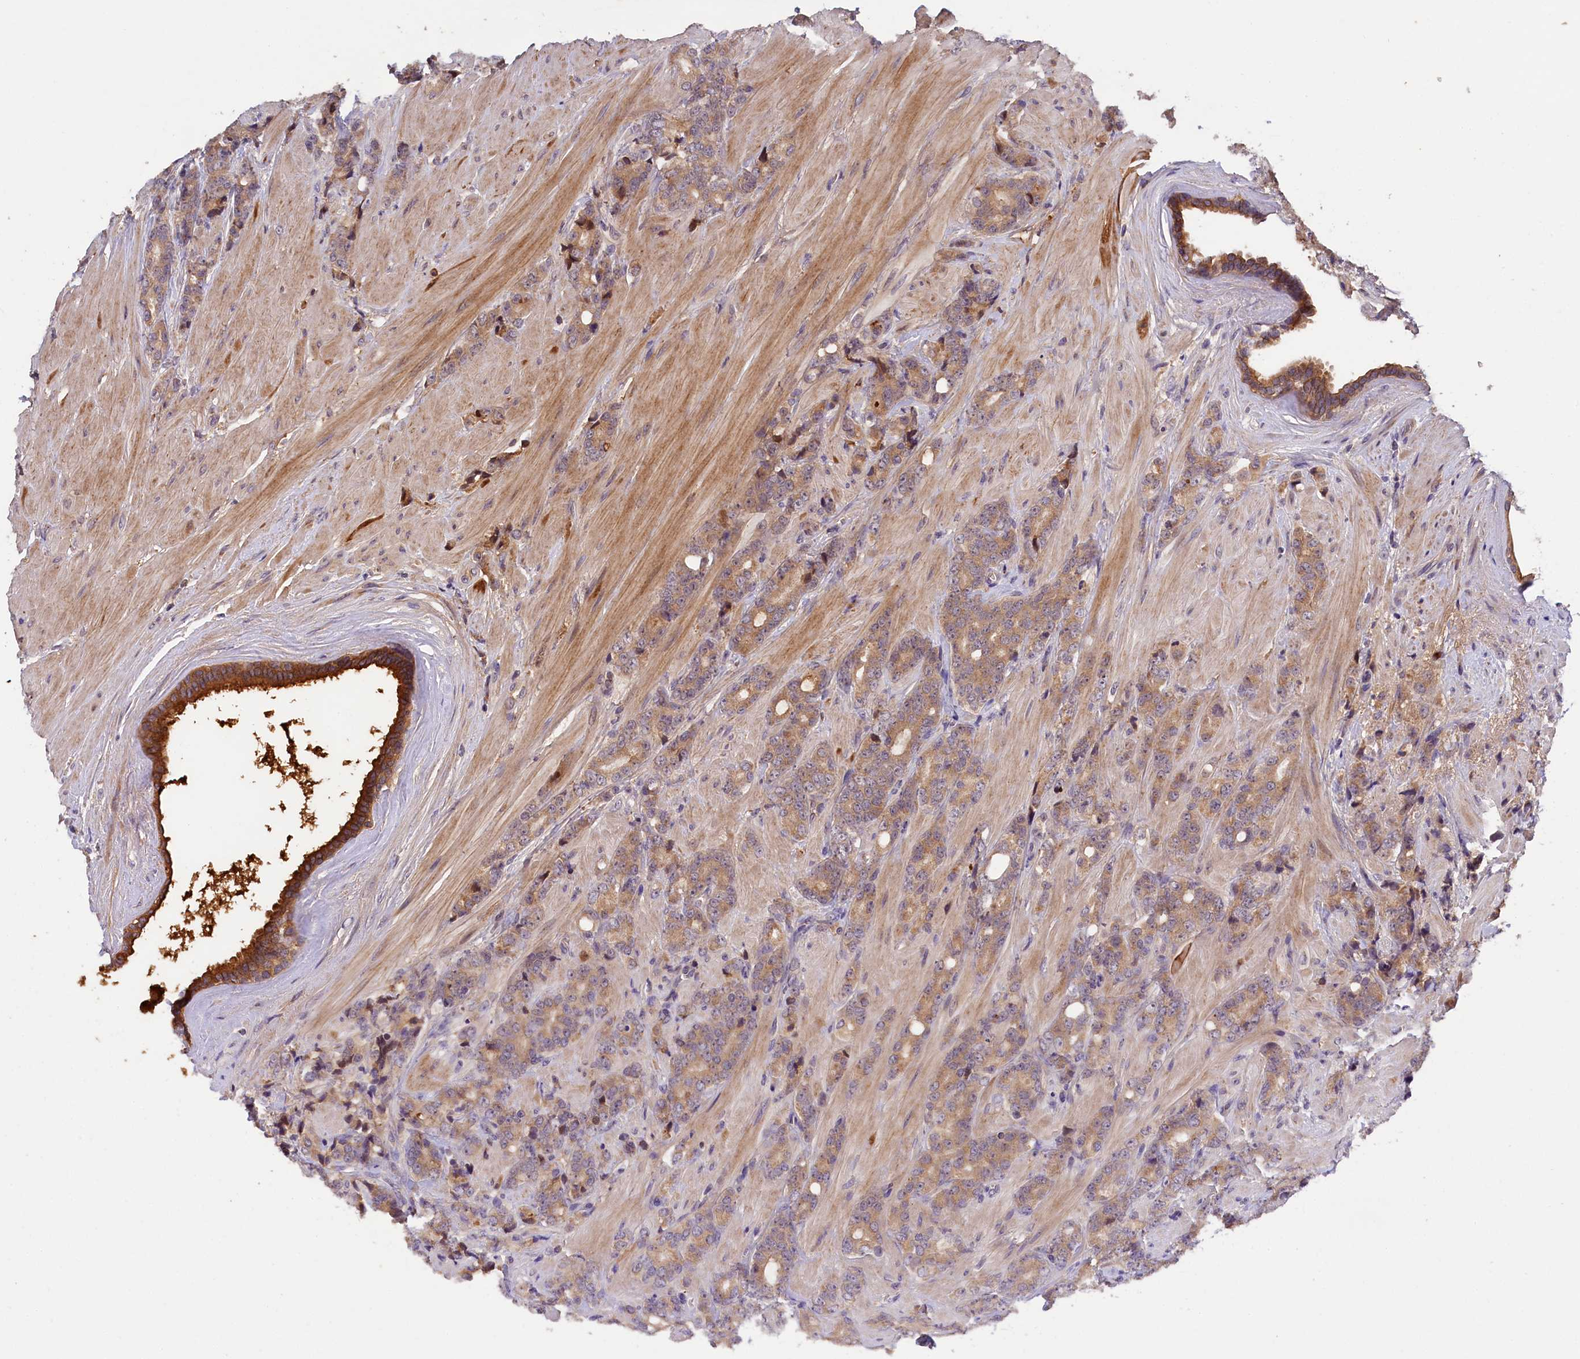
{"staining": {"intensity": "strong", "quantity": "<25%", "location": "cytoplasmic/membranous"}, "tissue": "prostate cancer", "cell_type": "Tumor cells", "image_type": "cancer", "snomed": [{"axis": "morphology", "description": "Adenocarcinoma, High grade"}, {"axis": "topography", "description": "Prostate"}], "caption": "Immunohistochemical staining of prostate high-grade adenocarcinoma demonstrates medium levels of strong cytoplasmic/membranous protein positivity in about <25% of tumor cells.", "gene": "PHAF1", "patient": {"sex": "male", "age": 62}}